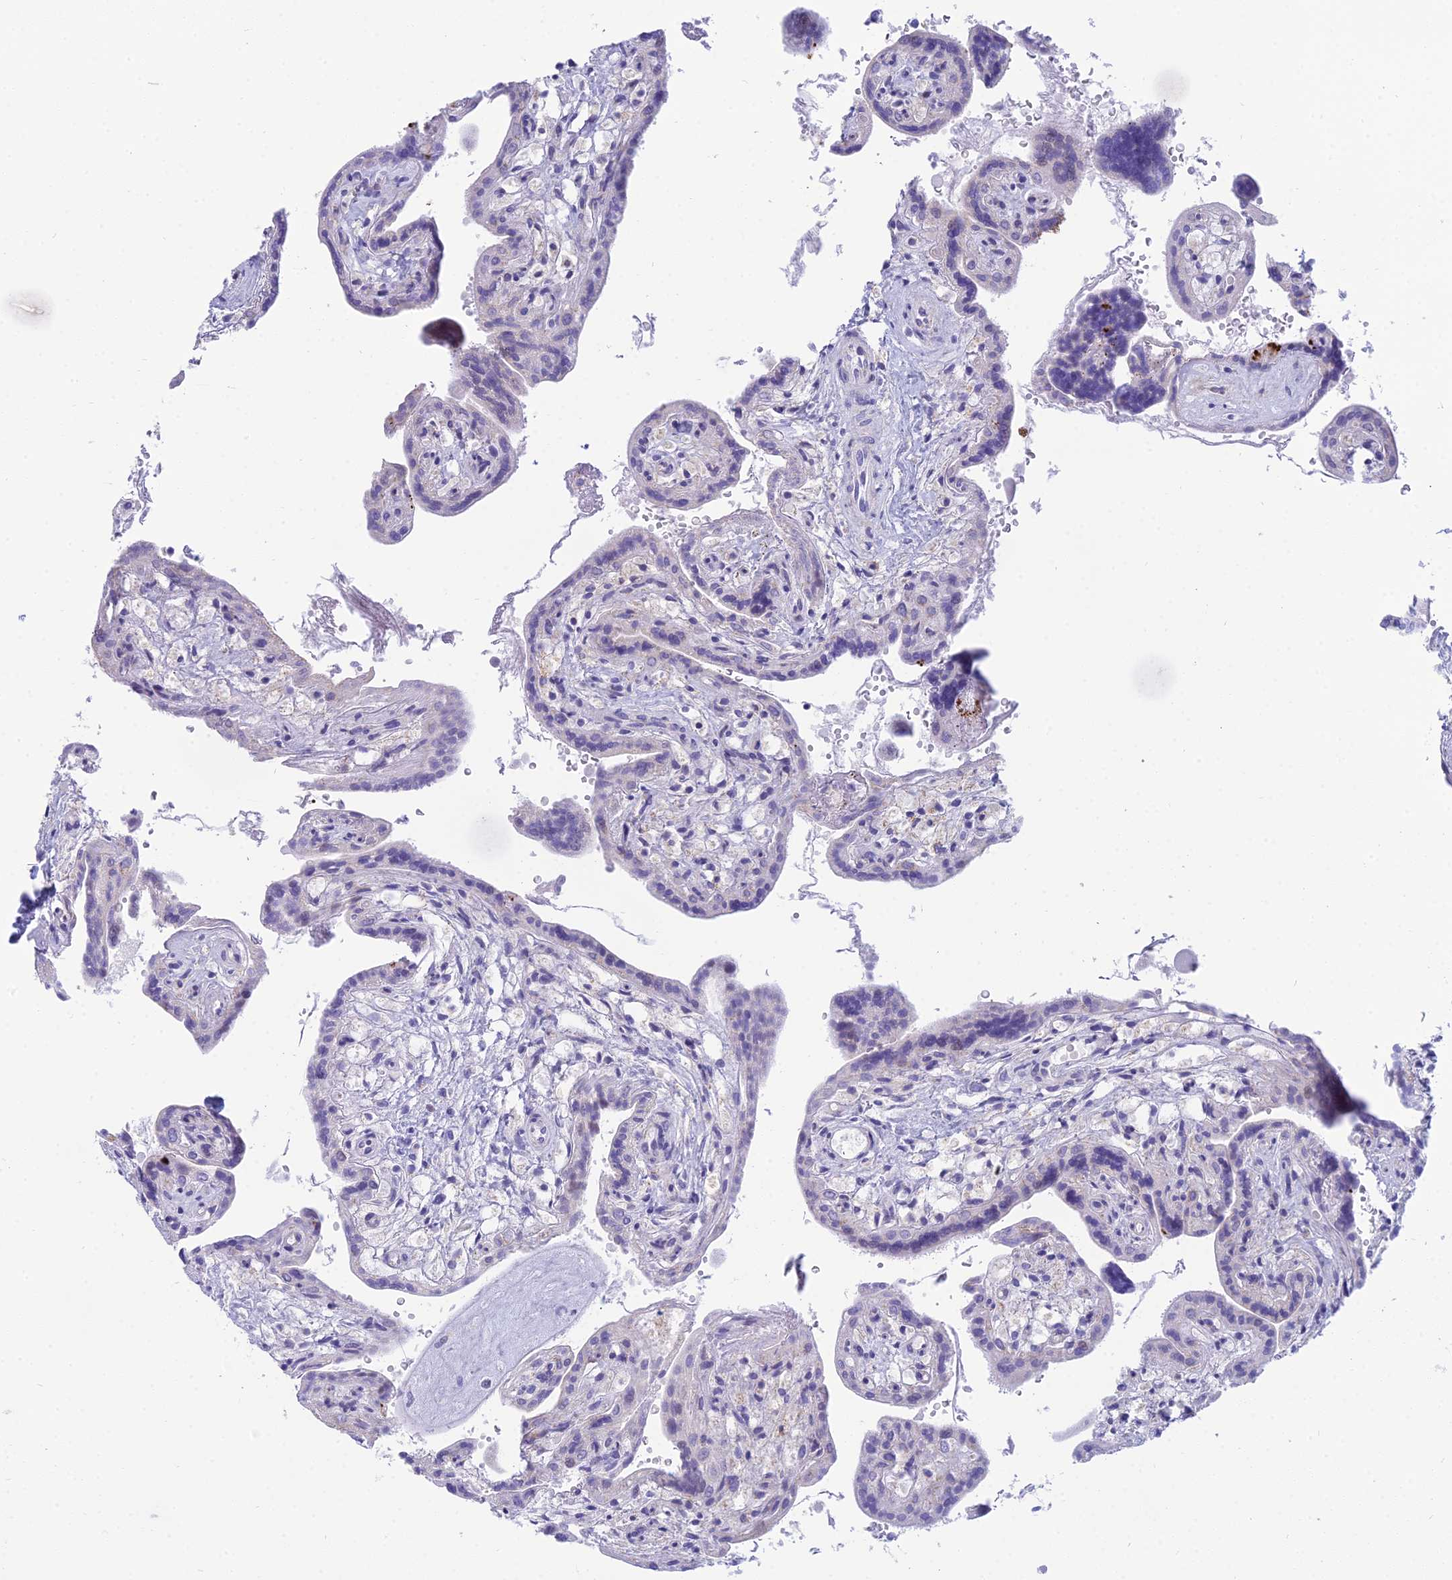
{"staining": {"intensity": "negative", "quantity": "none", "location": "none"}, "tissue": "placenta", "cell_type": "Trophoblastic cells", "image_type": "normal", "snomed": [{"axis": "morphology", "description": "Normal tissue, NOS"}, {"axis": "topography", "description": "Placenta"}], "caption": "IHC of normal human placenta exhibits no expression in trophoblastic cells. (DAB (3,3'-diaminobenzidine) immunohistochemistry (IHC) with hematoxylin counter stain).", "gene": "PRR13", "patient": {"sex": "female", "age": 37}}